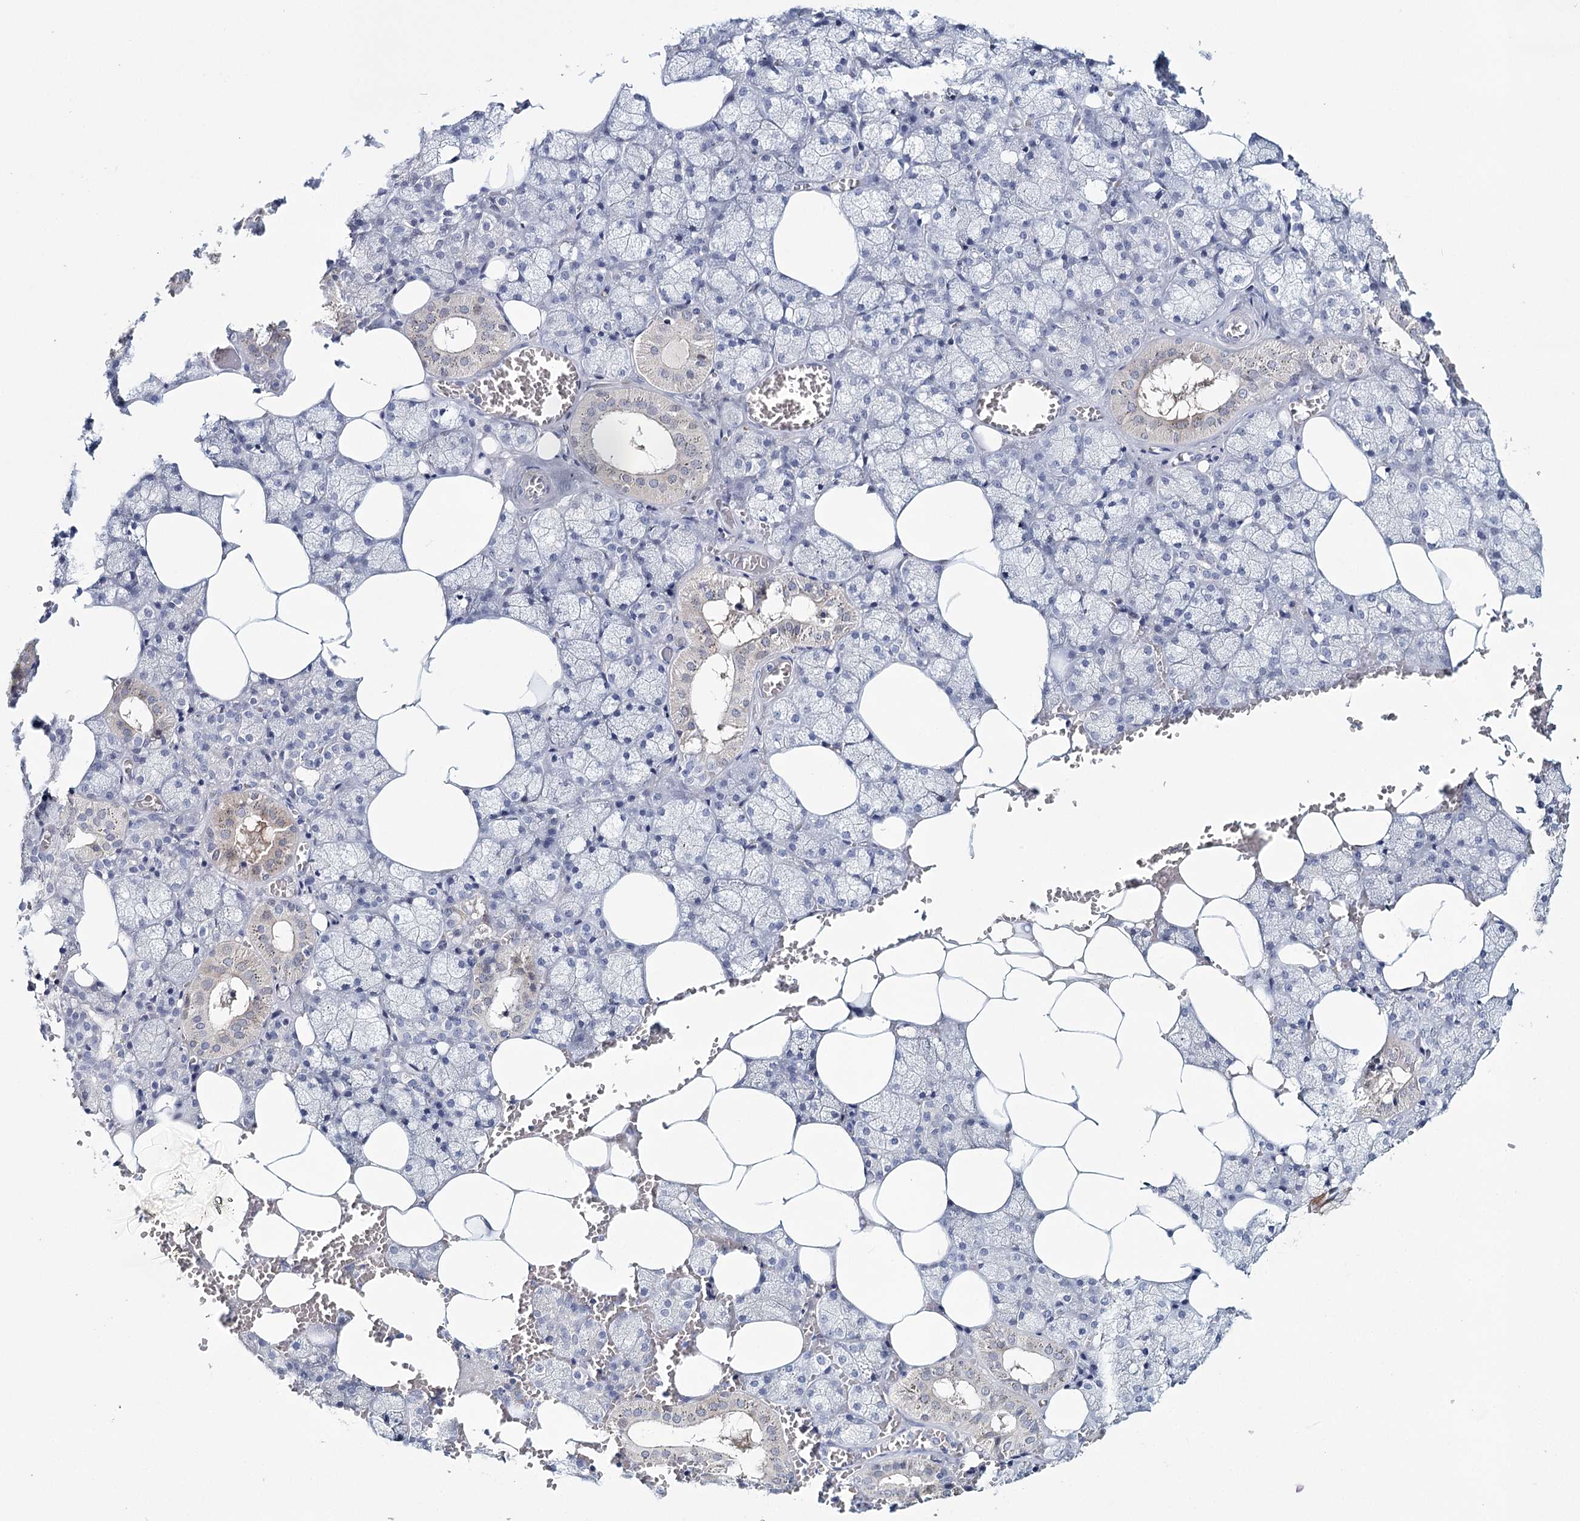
{"staining": {"intensity": "weak", "quantity": "<25%", "location": "cytoplasmic/membranous"}, "tissue": "salivary gland", "cell_type": "Glandular cells", "image_type": "normal", "snomed": [{"axis": "morphology", "description": "Normal tissue, NOS"}, {"axis": "topography", "description": "Salivary gland"}], "caption": "The photomicrograph displays no staining of glandular cells in unremarkable salivary gland. (DAB immunohistochemistry with hematoxylin counter stain).", "gene": "HSPA4L", "patient": {"sex": "male", "age": 62}}